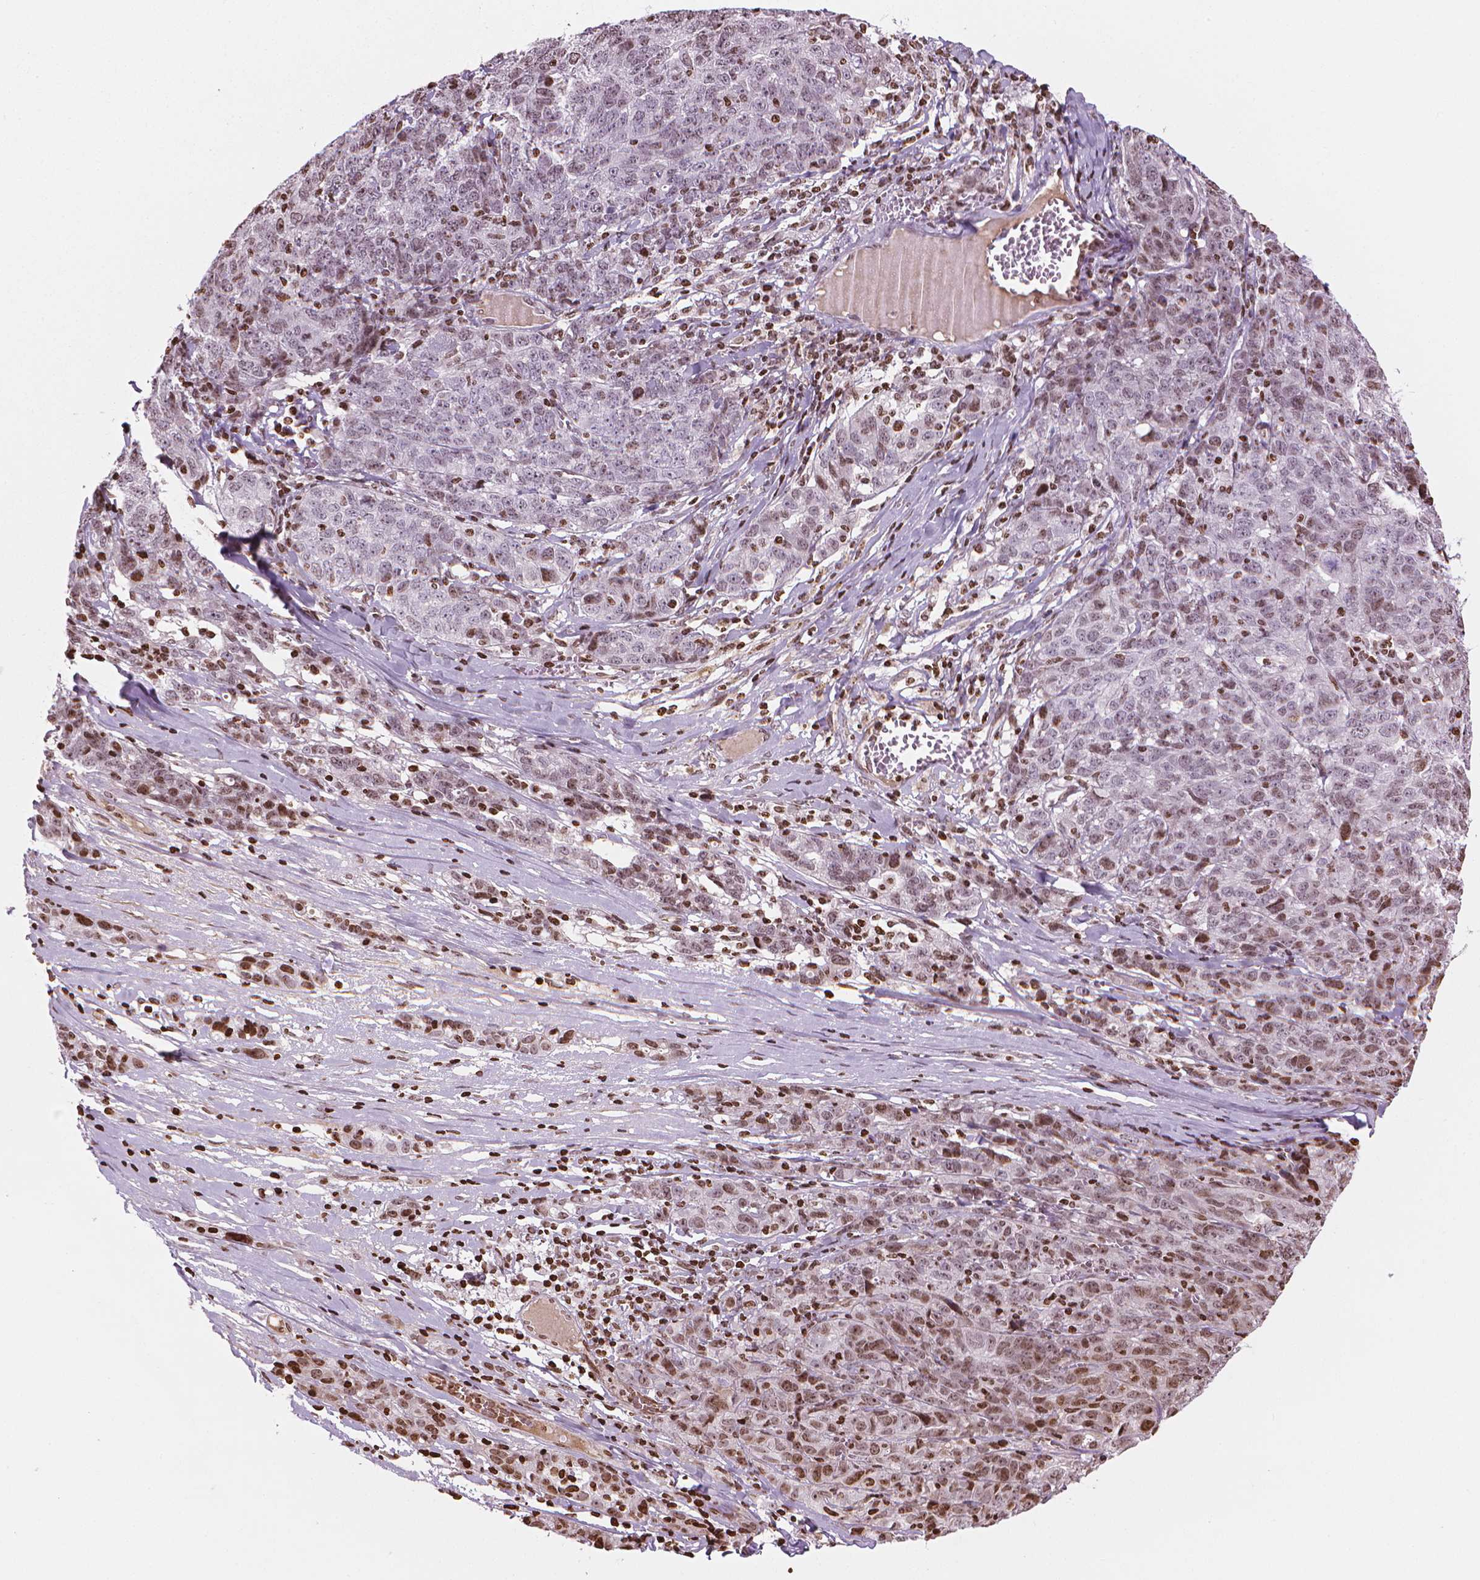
{"staining": {"intensity": "moderate", "quantity": "25%-75%", "location": "nuclear"}, "tissue": "ovarian cancer", "cell_type": "Tumor cells", "image_type": "cancer", "snomed": [{"axis": "morphology", "description": "Cystadenocarcinoma, serous, NOS"}, {"axis": "topography", "description": "Ovary"}], "caption": "A high-resolution image shows IHC staining of ovarian cancer (serous cystadenocarcinoma), which exhibits moderate nuclear expression in about 25%-75% of tumor cells.", "gene": "PIP4K2A", "patient": {"sex": "female", "age": 71}}